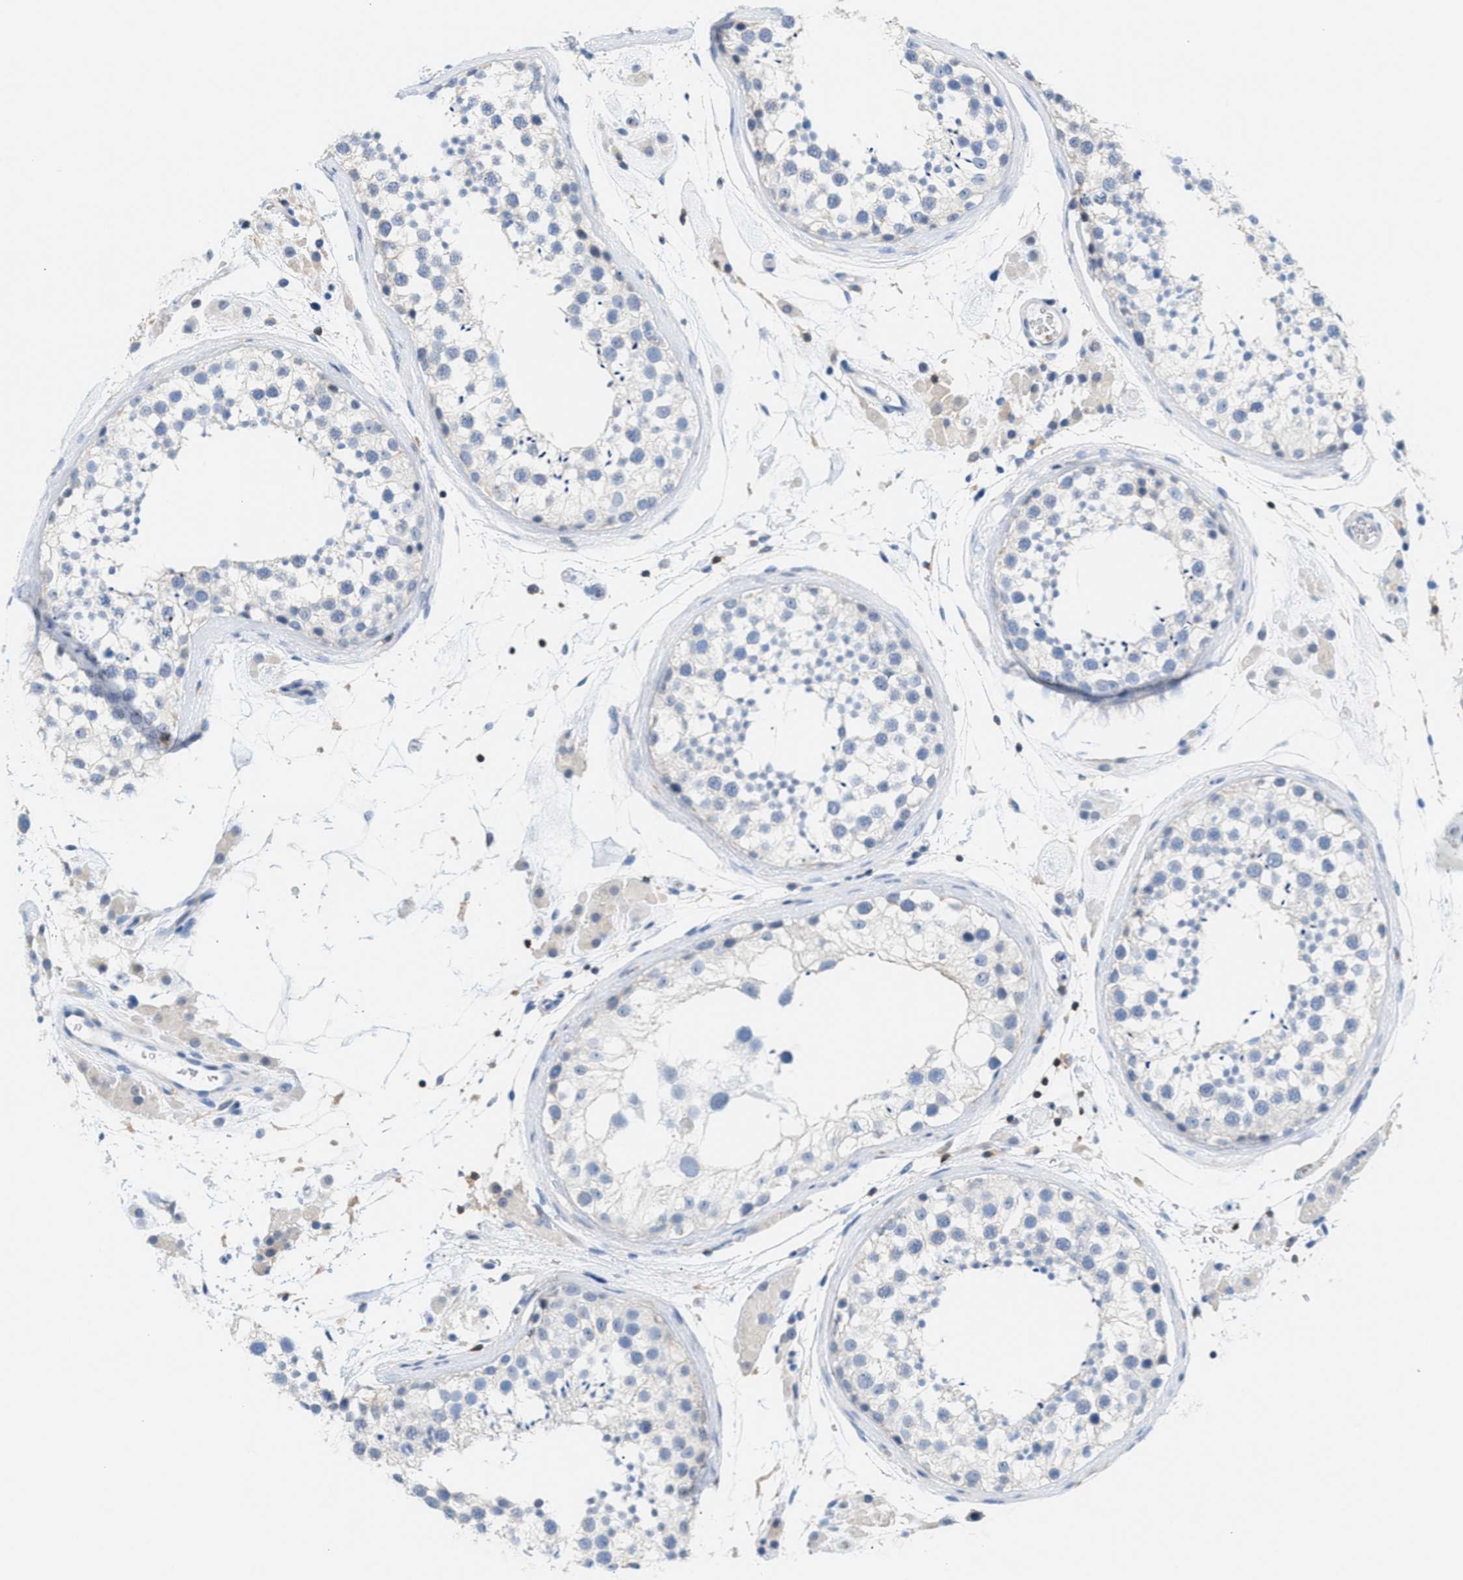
{"staining": {"intensity": "negative", "quantity": "none", "location": "none"}, "tissue": "testis", "cell_type": "Cells in seminiferous ducts", "image_type": "normal", "snomed": [{"axis": "morphology", "description": "Normal tissue, NOS"}, {"axis": "topography", "description": "Testis"}], "caption": "This is a image of IHC staining of benign testis, which shows no positivity in cells in seminiferous ducts.", "gene": "IL16", "patient": {"sex": "male", "age": 46}}